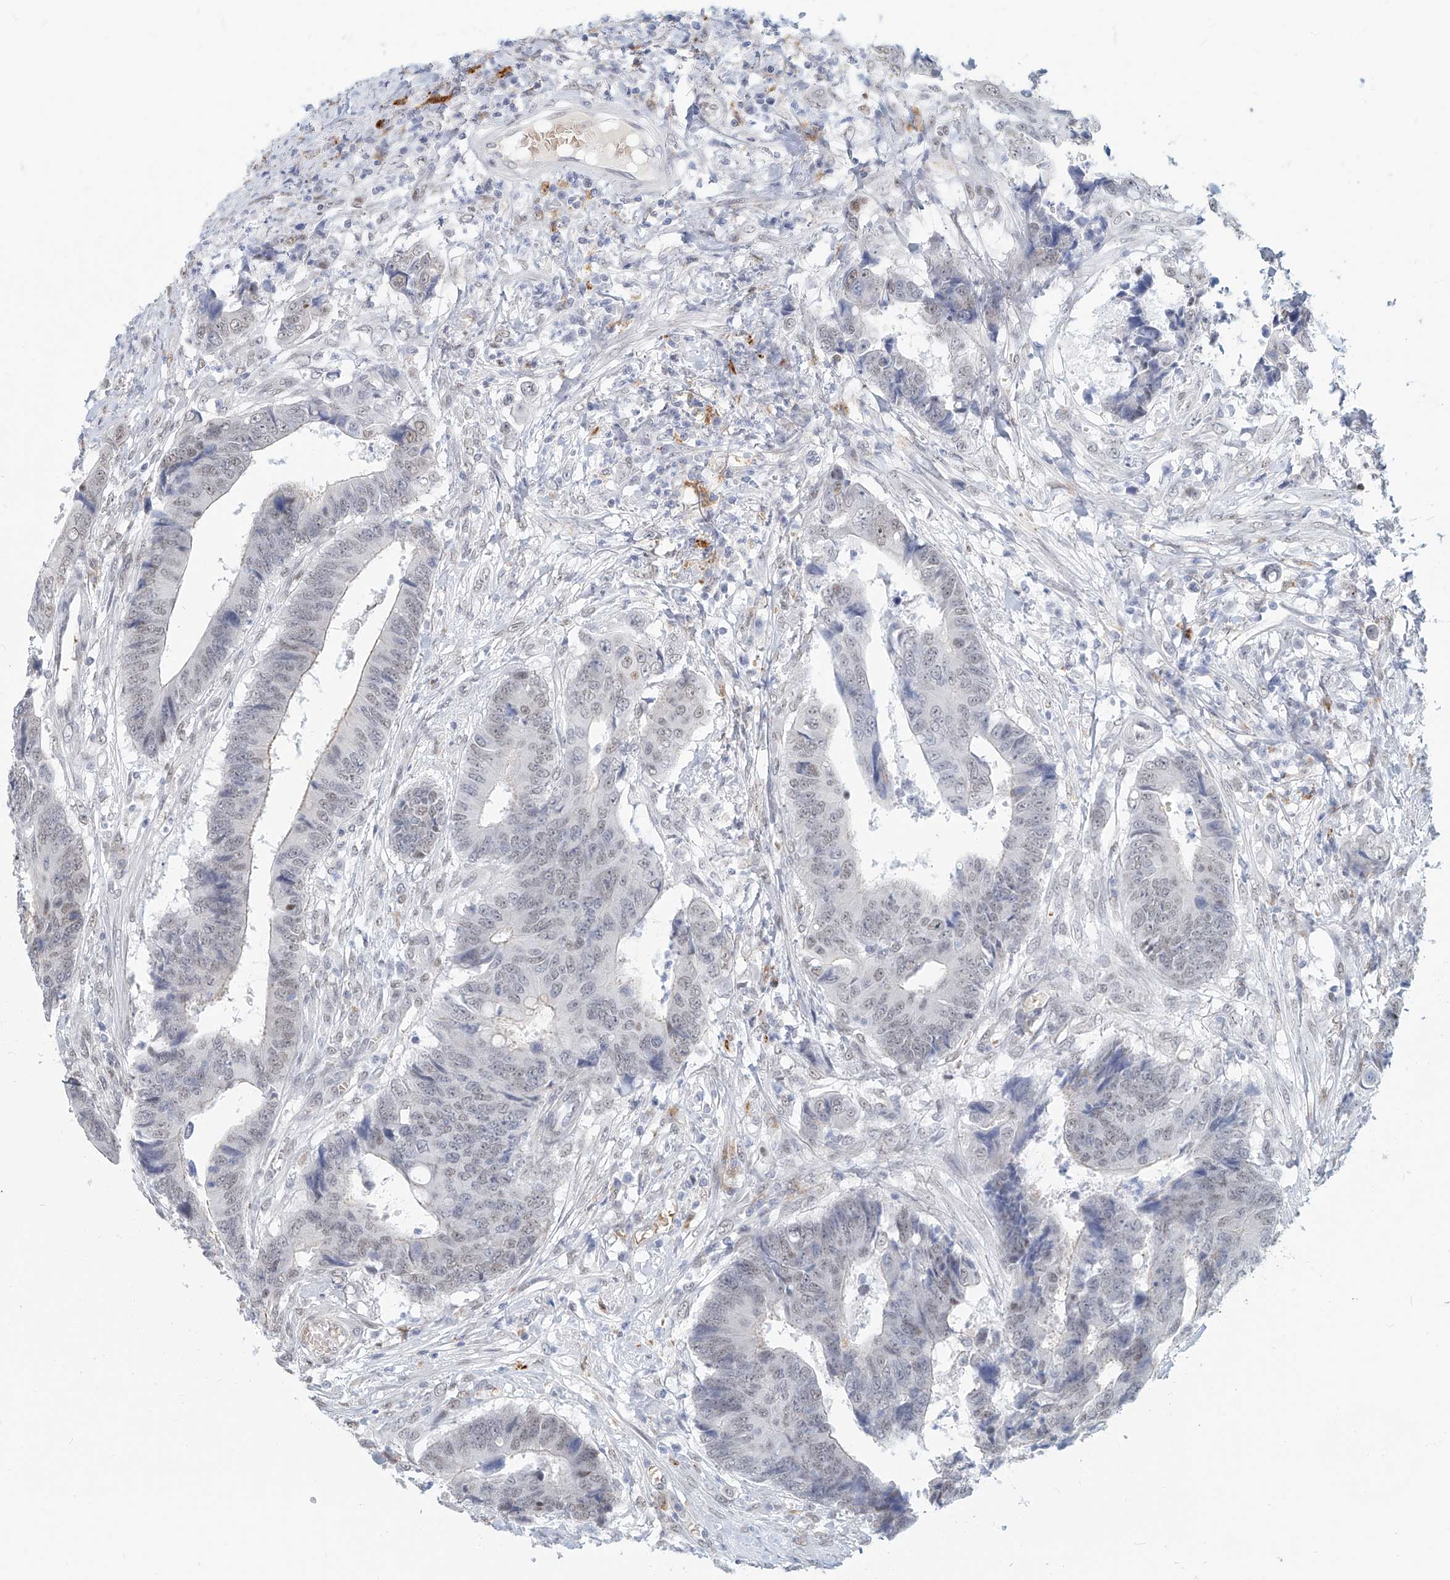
{"staining": {"intensity": "weak", "quantity": "<25%", "location": "nuclear"}, "tissue": "colorectal cancer", "cell_type": "Tumor cells", "image_type": "cancer", "snomed": [{"axis": "morphology", "description": "Adenocarcinoma, NOS"}, {"axis": "topography", "description": "Rectum"}], "caption": "Colorectal cancer stained for a protein using immunohistochemistry shows no expression tumor cells.", "gene": "SASH1", "patient": {"sex": "male", "age": 84}}